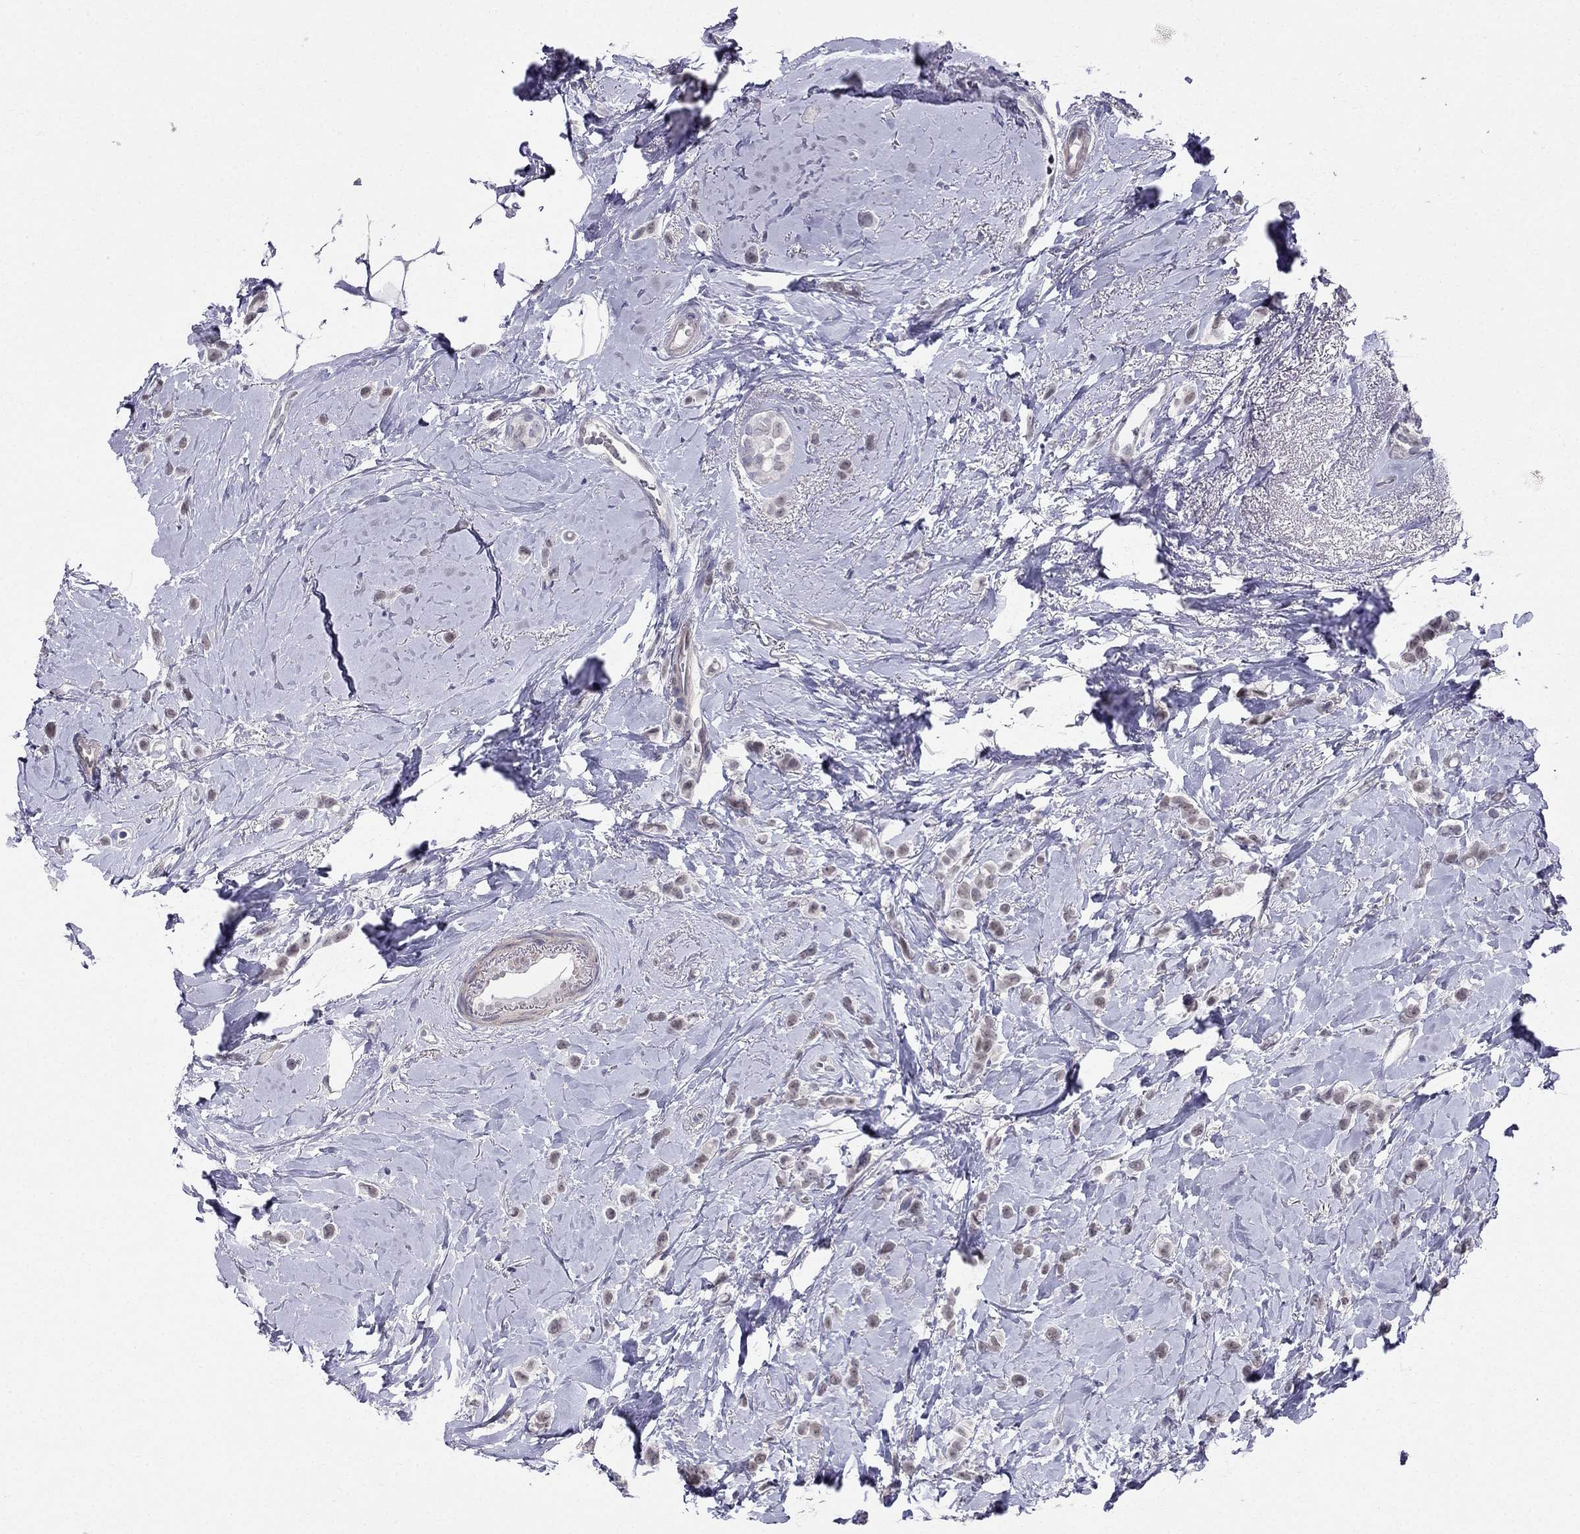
{"staining": {"intensity": "negative", "quantity": "none", "location": "none"}, "tissue": "breast cancer", "cell_type": "Tumor cells", "image_type": "cancer", "snomed": [{"axis": "morphology", "description": "Lobular carcinoma"}, {"axis": "topography", "description": "Breast"}], "caption": "Protein analysis of lobular carcinoma (breast) shows no significant positivity in tumor cells.", "gene": "BAG5", "patient": {"sex": "female", "age": 66}}